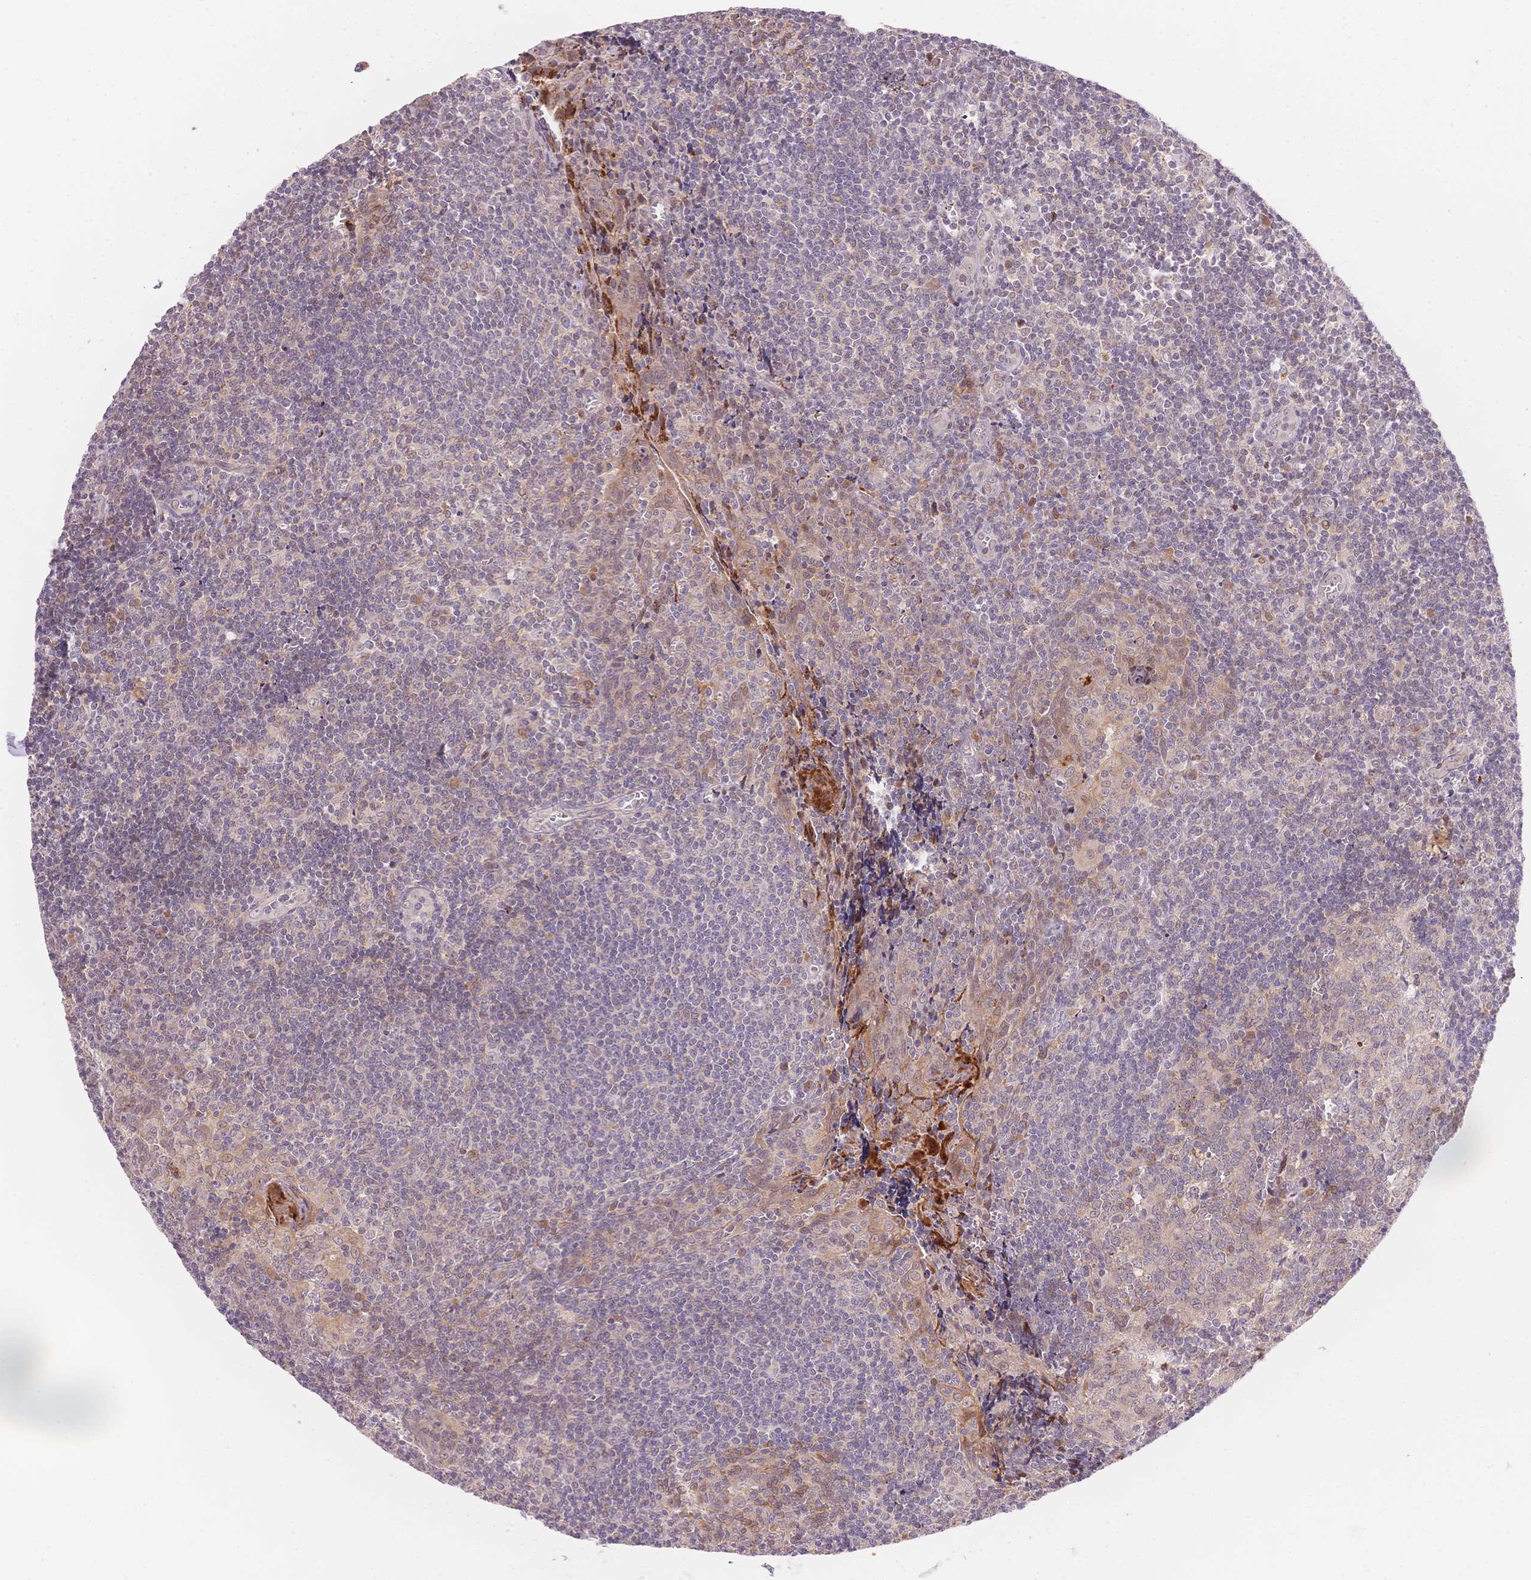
{"staining": {"intensity": "moderate", "quantity": "<25%", "location": "cytoplasmic/membranous"}, "tissue": "tonsil", "cell_type": "Germinal center cells", "image_type": "normal", "snomed": [{"axis": "morphology", "description": "Normal tissue, NOS"}, {"axis": "morphology", "description": "Inflammation, NOS"}, {"axis": "topography", "description": "Tonsil"}], "caption": "A brown stain labels moderate cytoplasmic/membranous staining of a protein in germinal center cells of unremarkable tonsil.", "gene": "STK39", "patient": {"sex": "female", "age": 31}}